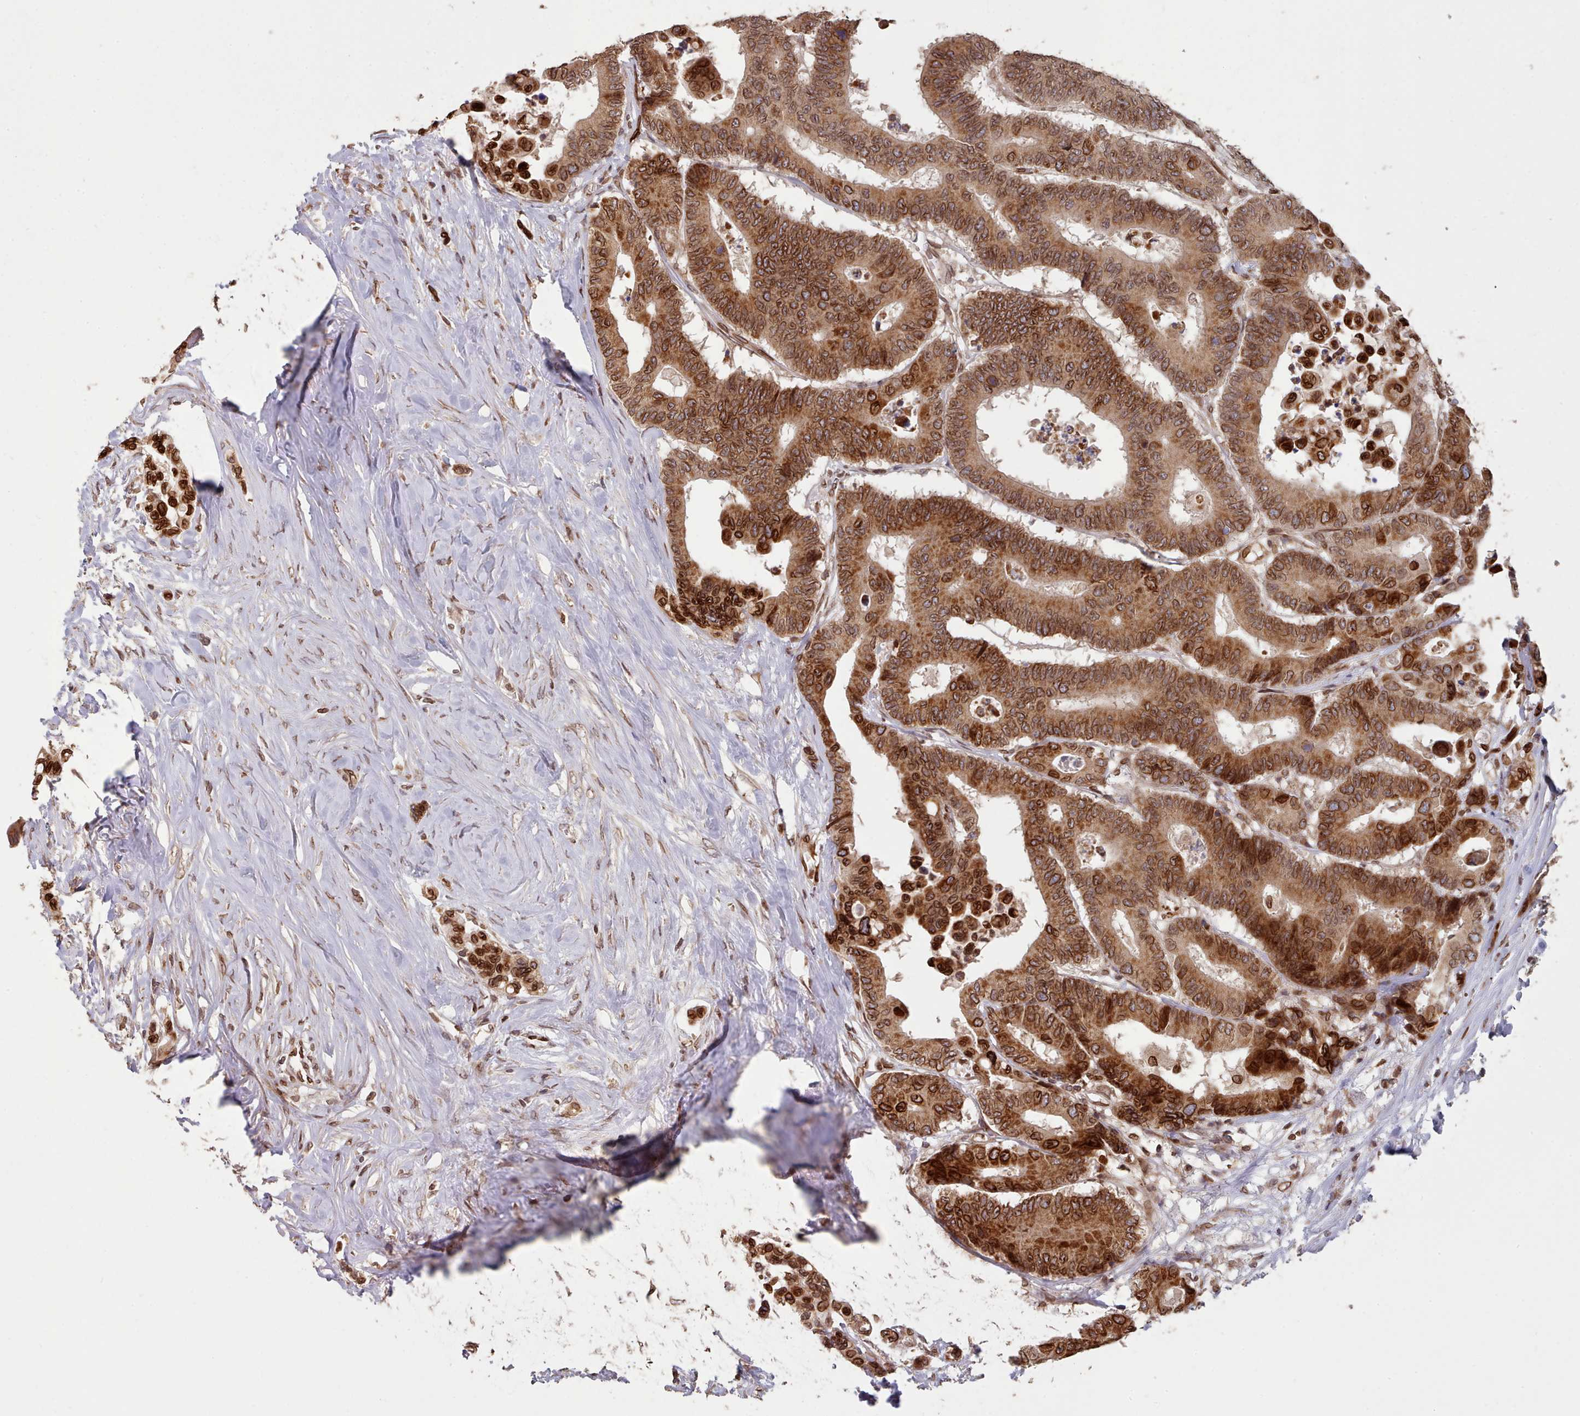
{"staining": {"intensity": "strong", "quantity": ">75%", "location": "cytoplasmic/membranous,nuclear"}, "tissue": "colorectal cancer", "cell_type": "Tumor cells", "image_type": "cancer", "snomed": [{"axis": "morphology", "description": "Normal tissue, NOS"}, {"axis": "morphology", "description": "Adenocarcinoma, NOS"}, {"axis": "topography", "description": "Colon"}], "caption": "A brown stain shows strong cytoplasmic/membranous and nuclear staining of a protein in adenocarcinoma (colorectal) tumor cells. Nuclei are stained in blue.", "gene": "TOR1AIP1", "patient": {"sex": "male", "age": 82}}